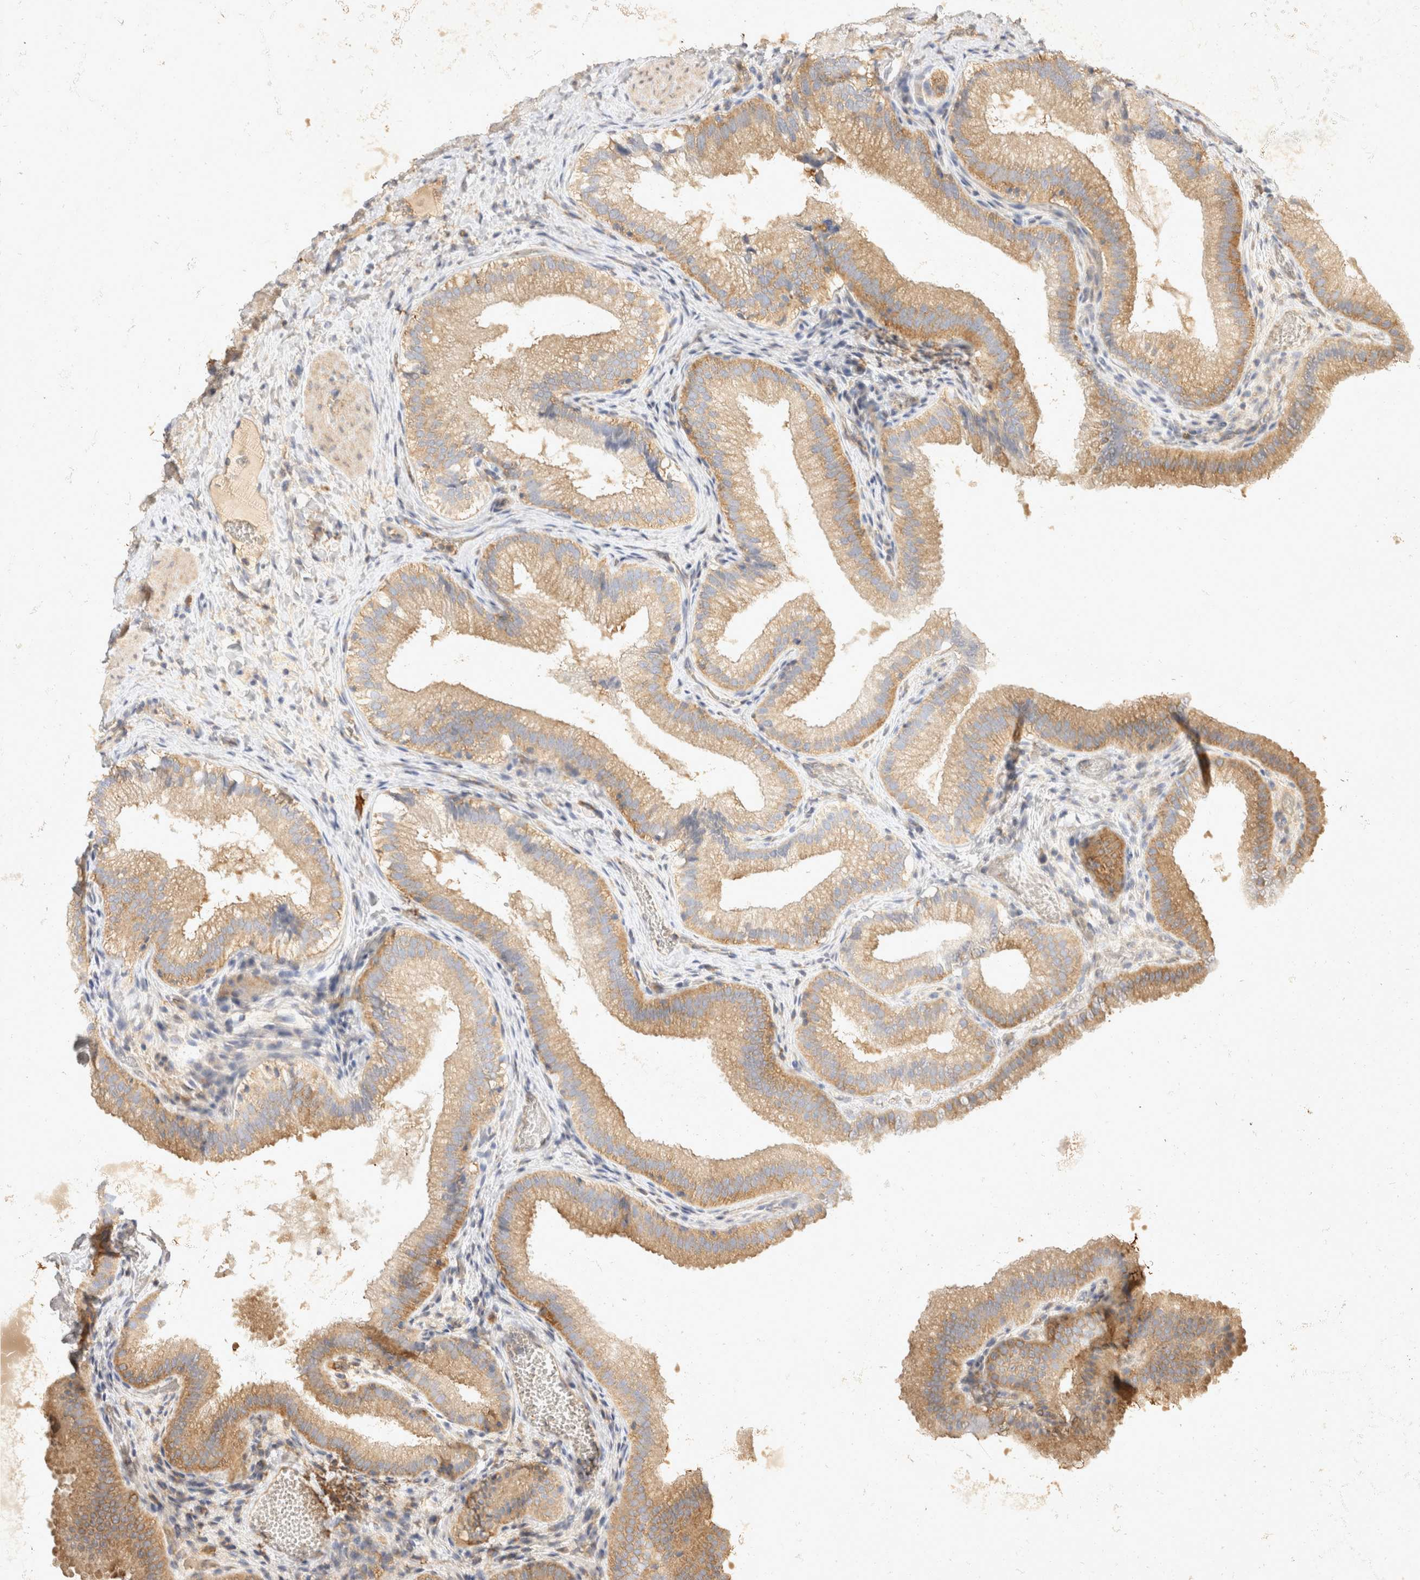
{"staining": {"intensity": "moderate", "quantity": ">75%", "location": "cytoplasmic/membranous"}, "tissue": "gallbladder", "cell_type": "Glandular cells", "image_type": "normal", "snomed": [{"axis": "morphology", "description": "Normal tissue, NOS"}, {"axis": "topography", "description": "Gallbladder"}], "caption": "Immunohistochemical staining of benign human gallbladder displays moderate cytoplasmic/membranous protein staining in approximately >75% of glandular cells.", "gene": "EIF4G3", "patient": {"sex": "female", "age": 30}}